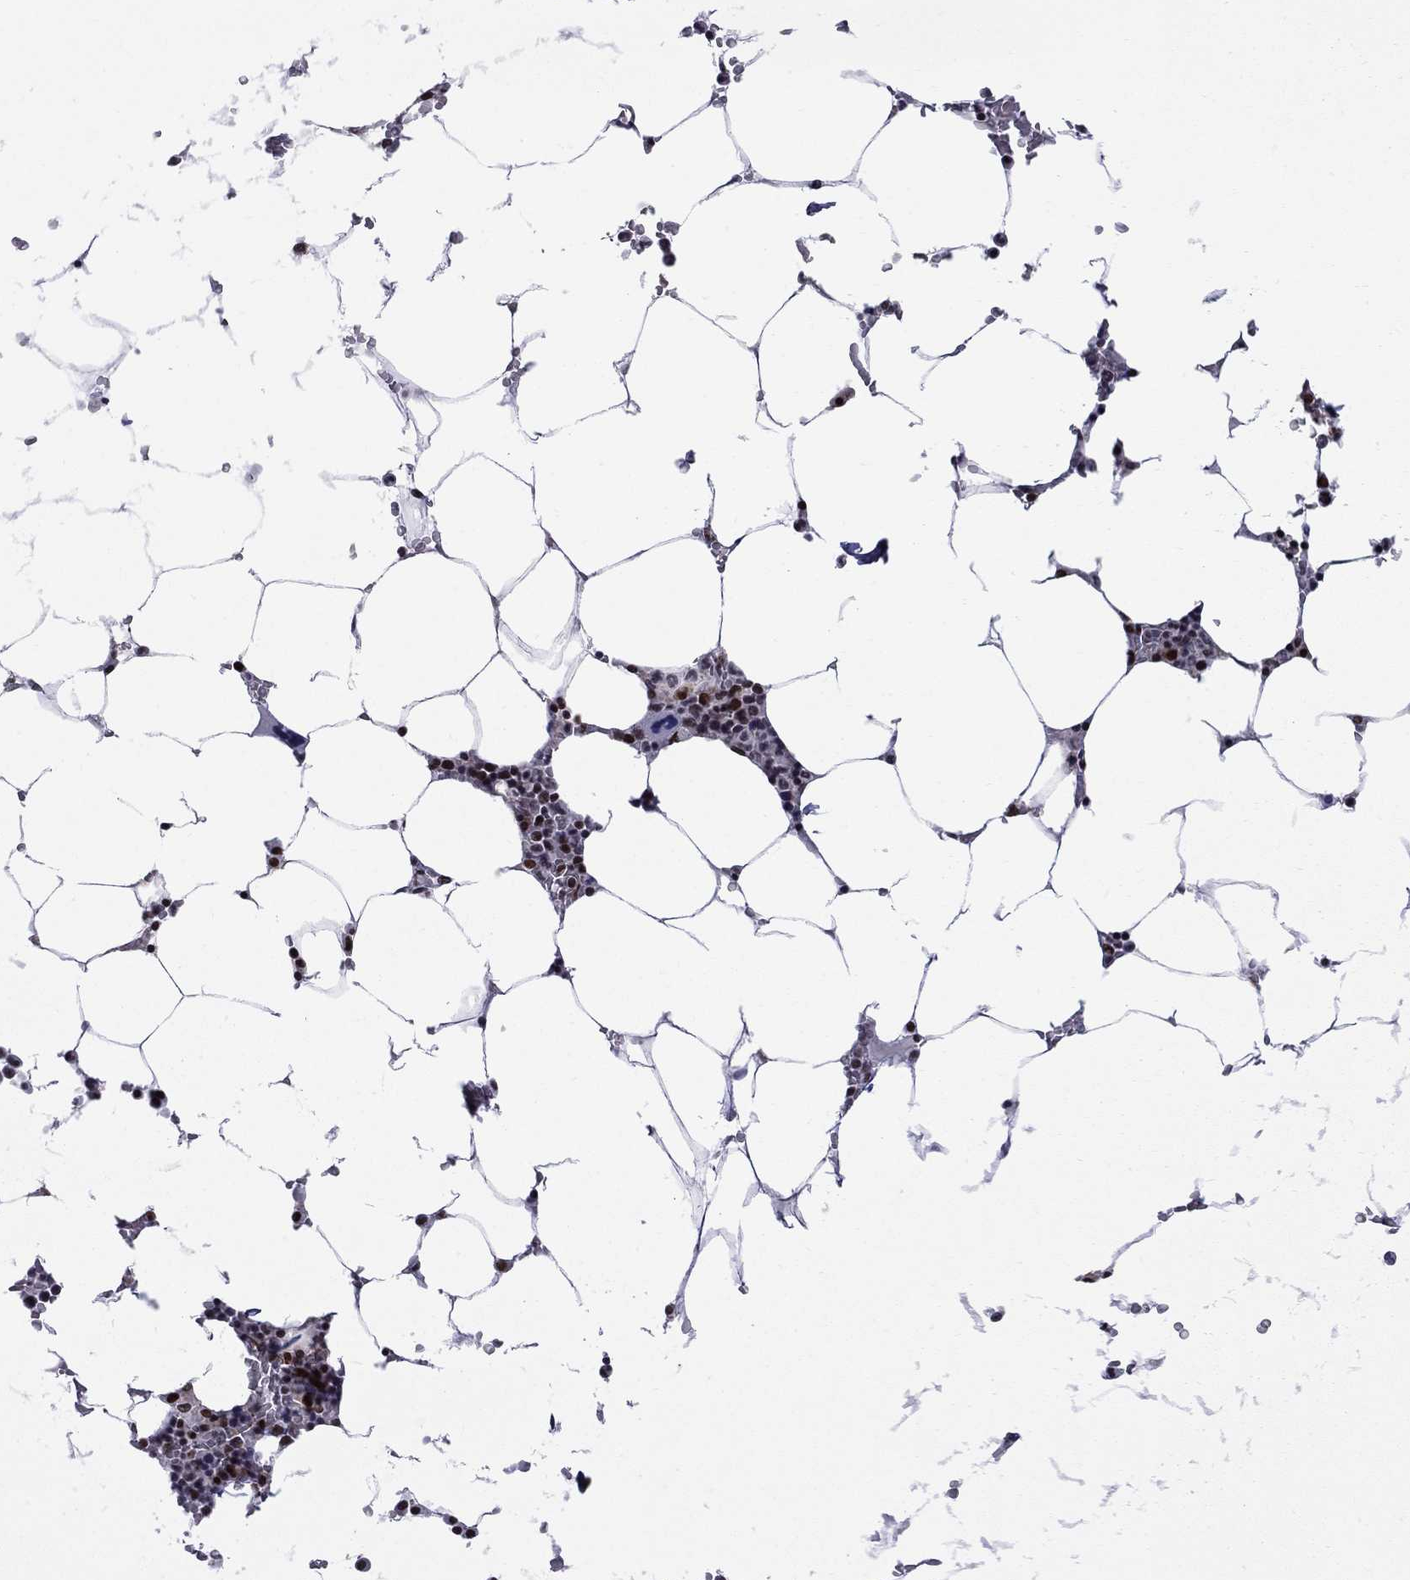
{"staining": {"intensity": "strong", "quantity": "<25%", "location": "nuclear"}, "tissue": "bone marrow", "cell_type": "Hematopoietic cells", "image_type": "normal", "snomed": [{"axis": "morphology", "description": "Normal tissue, NOS"}, {"axis": "topography", "description": "Bone marrow"}], "caption": "Immunohistochemistry (IHC) histopathology image of unremarkable bone marrow stained for a protein (brown), which demonstrates medium levels of strong nuclear positivity in about <25% of hematopoietic cells.", "gene": "MED25", "patient": {"sex": "female", "age": 52}}